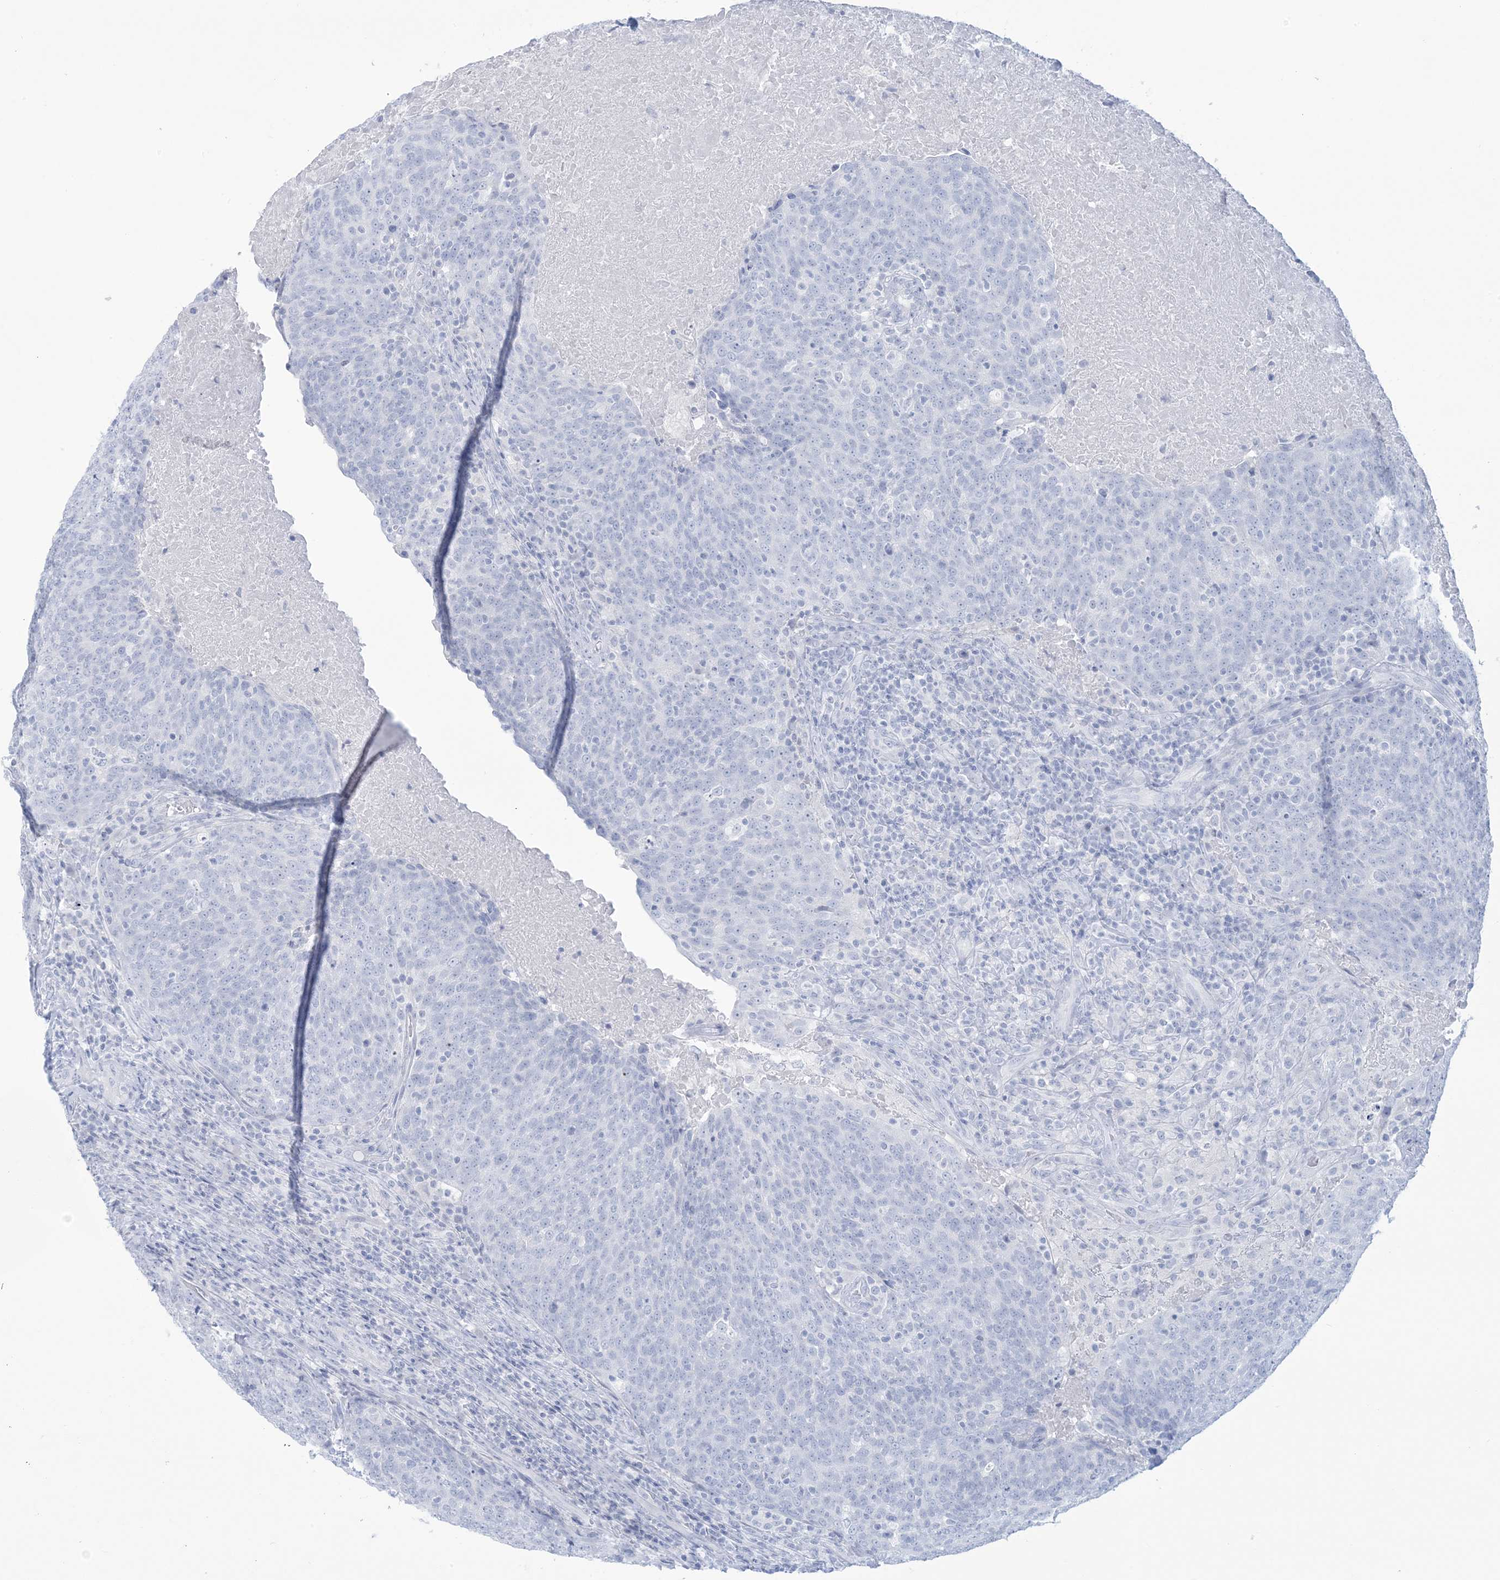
{"staining": {"intensity": "negative", "quantity": "none", "location": "none"}, "tissue": "head and neck cancer", "cell_type": "Tumor cells", "image_type": "cancer", "snomed": [{"axis": "morphology", "description": "Squamous cell carcinoma, NOS"}, {"axis": "morphology", "description": "Squamous cell carcinoma, metastatic, NOS"}, {"axis": "topography", "description": "Lymph node"}, {"axis": "topography", "description": "Head-Neck"}], "caption": "A histopathology image of squamous cell carcinoma (head and neck) stained for a protein exhibits no brown staining in tumor cells. The staining is performed using DAB (3,3'-diaminobenzidine) brown chromogen with nuclei counter-stained in using hematoxylin.", "gene": "AGXT", "patient": {"sex": "male", "age": 62}}